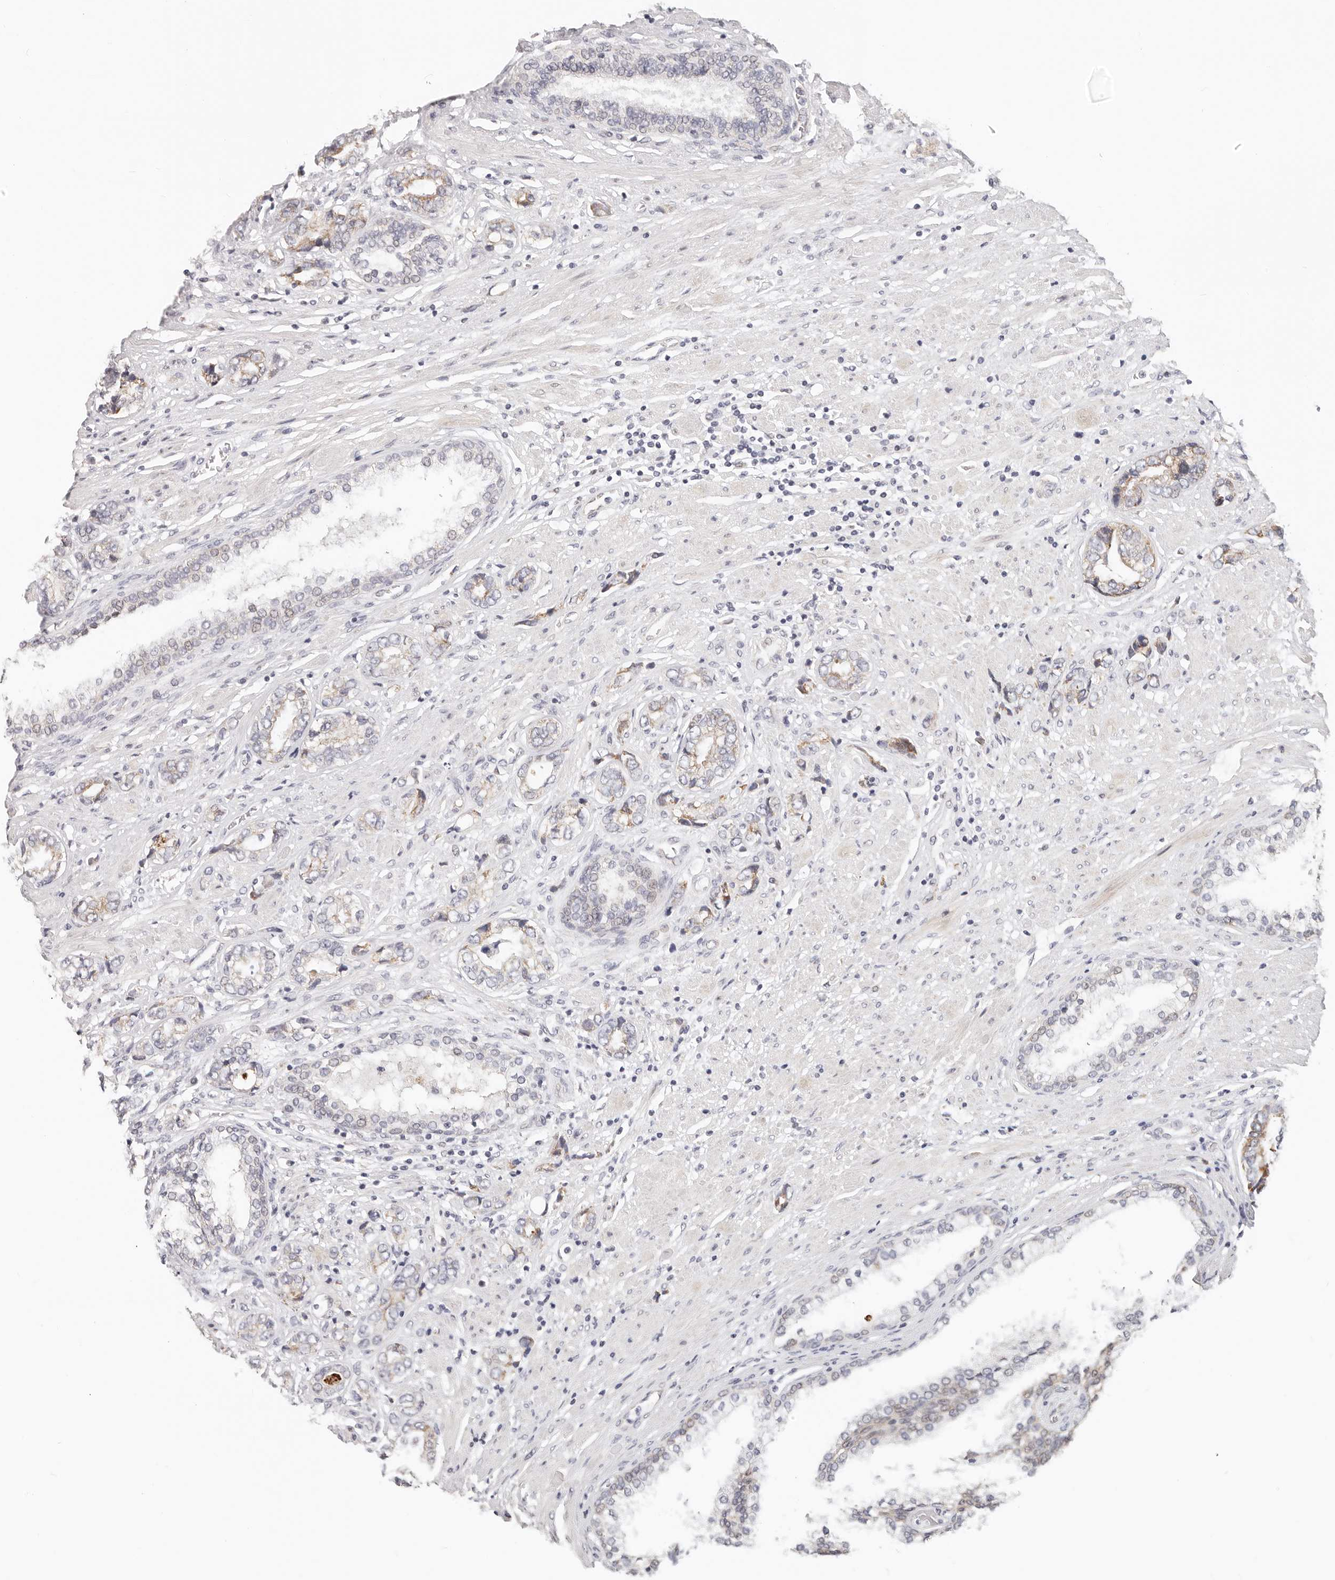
{"staining": {"intensity": "weak", "quantity": "25%-75%", "location": "cytoplasmic/membranous"}, "tissue": "prostate cancer", "cell_type": "Tumor cells", "image_type": "cancer", "snomed": [{"axis": "morphology", "description": "Adenocarcinoma, High grade"}, {"axis": "topography", "description": "Prostate"}], "caption": "Brown immunohistochemical staining in human prostate cancer demonstrates weak cytoplasmic/membranous staining in approximately 25%-75% of tumor cells.", "gene": "AFDN", "patient": {"sex": "male", "age": 61}}